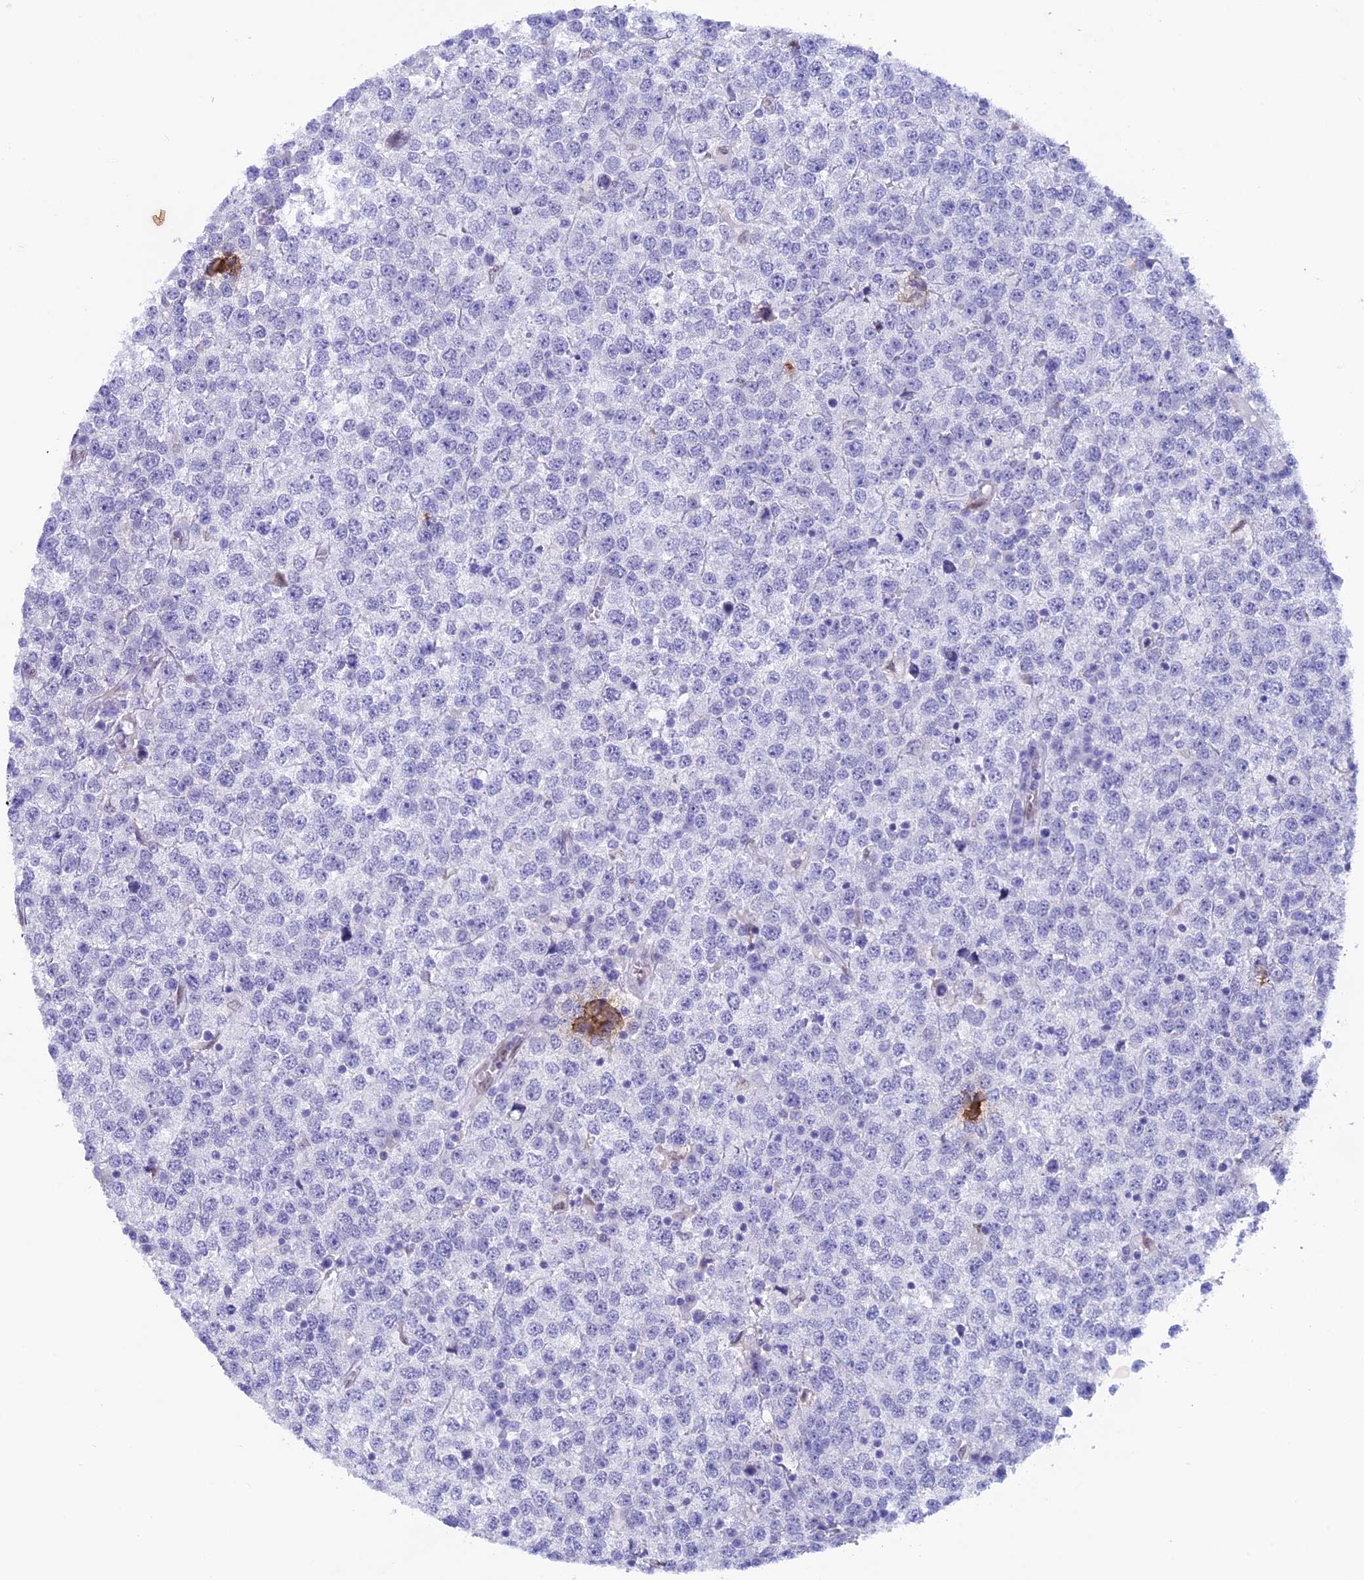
{"staining": {"intensity": "negative", "quantity": "none", "location": "none"}, "tissue": "testis cancer", "cell_type": "Tumor cells", "image_type": "cancer", "snomed": [{"axis": "morphology", "description": "Seminoma, NOS"}, {"axis": "topography", "description": "Testis"}], "caption": "Immunohistochemistry micrograph of neoplastic tissue: human testis seminoma stained with DAB (3,3'-diaminobenzidine) shows no significant protein positivity in tumor cells.", "gene": "TMPRSS7", "patient": {"sex": "male", "age": 65}}